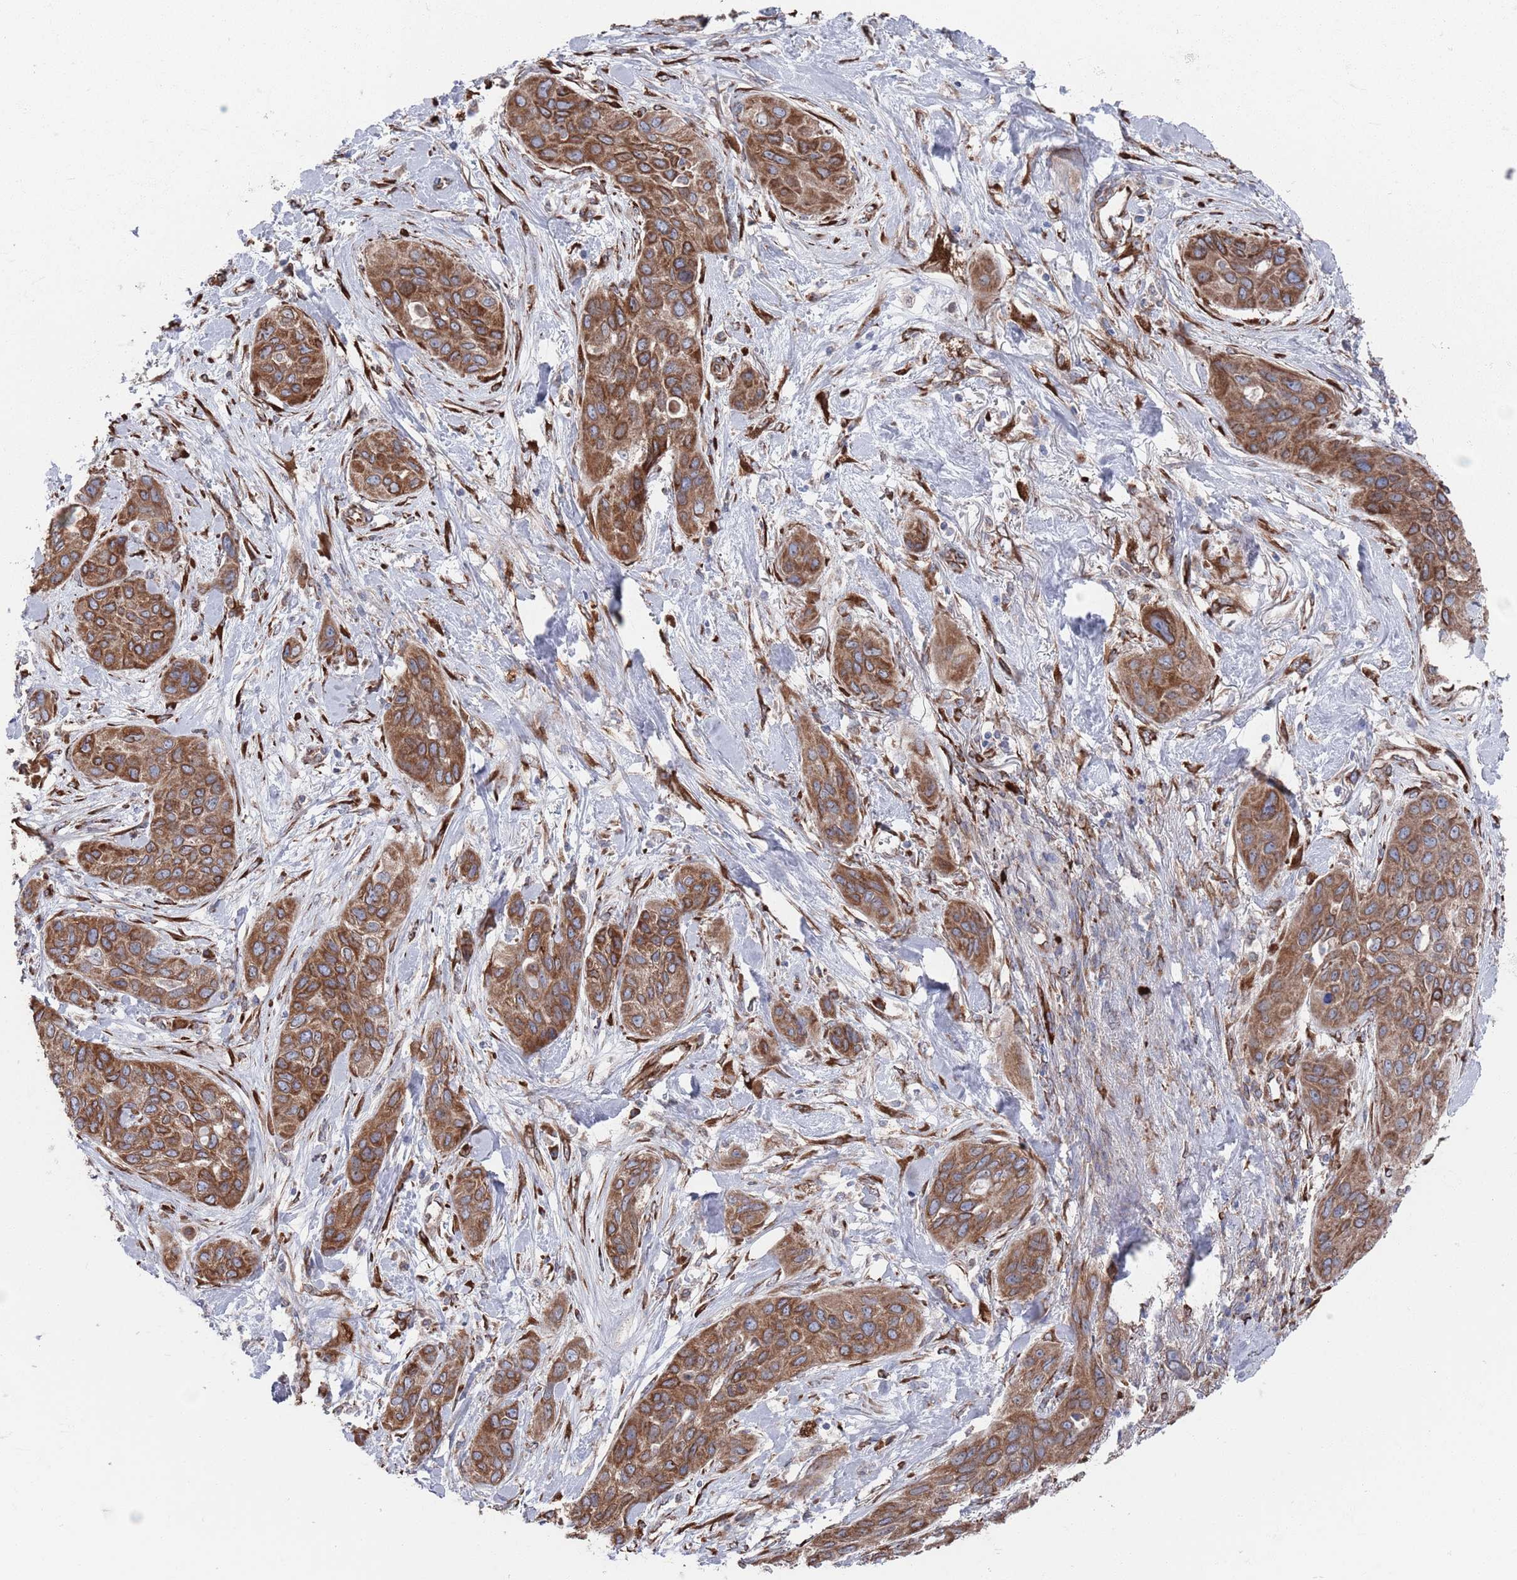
{"staining": {"intensity": "moderate", "quantity": ">75%", "location": "cytoplasmic/membranous"}, "tissue": "lung cancer", "cell_type": "Tumor cells", "image_type": "cancer", "snomed": [{"axis": "morphology", "description": "Squamous cell carcinoma, NOS"}, {"axis": "topography", "description": "Lung"}], "caption": "Lung squamous cell carcinoma stained with DAB (3,3'-diaminobenzidine) IHC exhibits medium levels of moderate cytoplasmic/membranous positivity in approximately >75% of tumor cells. Immunohistochemistry (ihc) stains the protein of interest in brown and the nuclei are stained blue.", "gene": "CCDC106", "patient": {"sex": "female", "age": 70}}